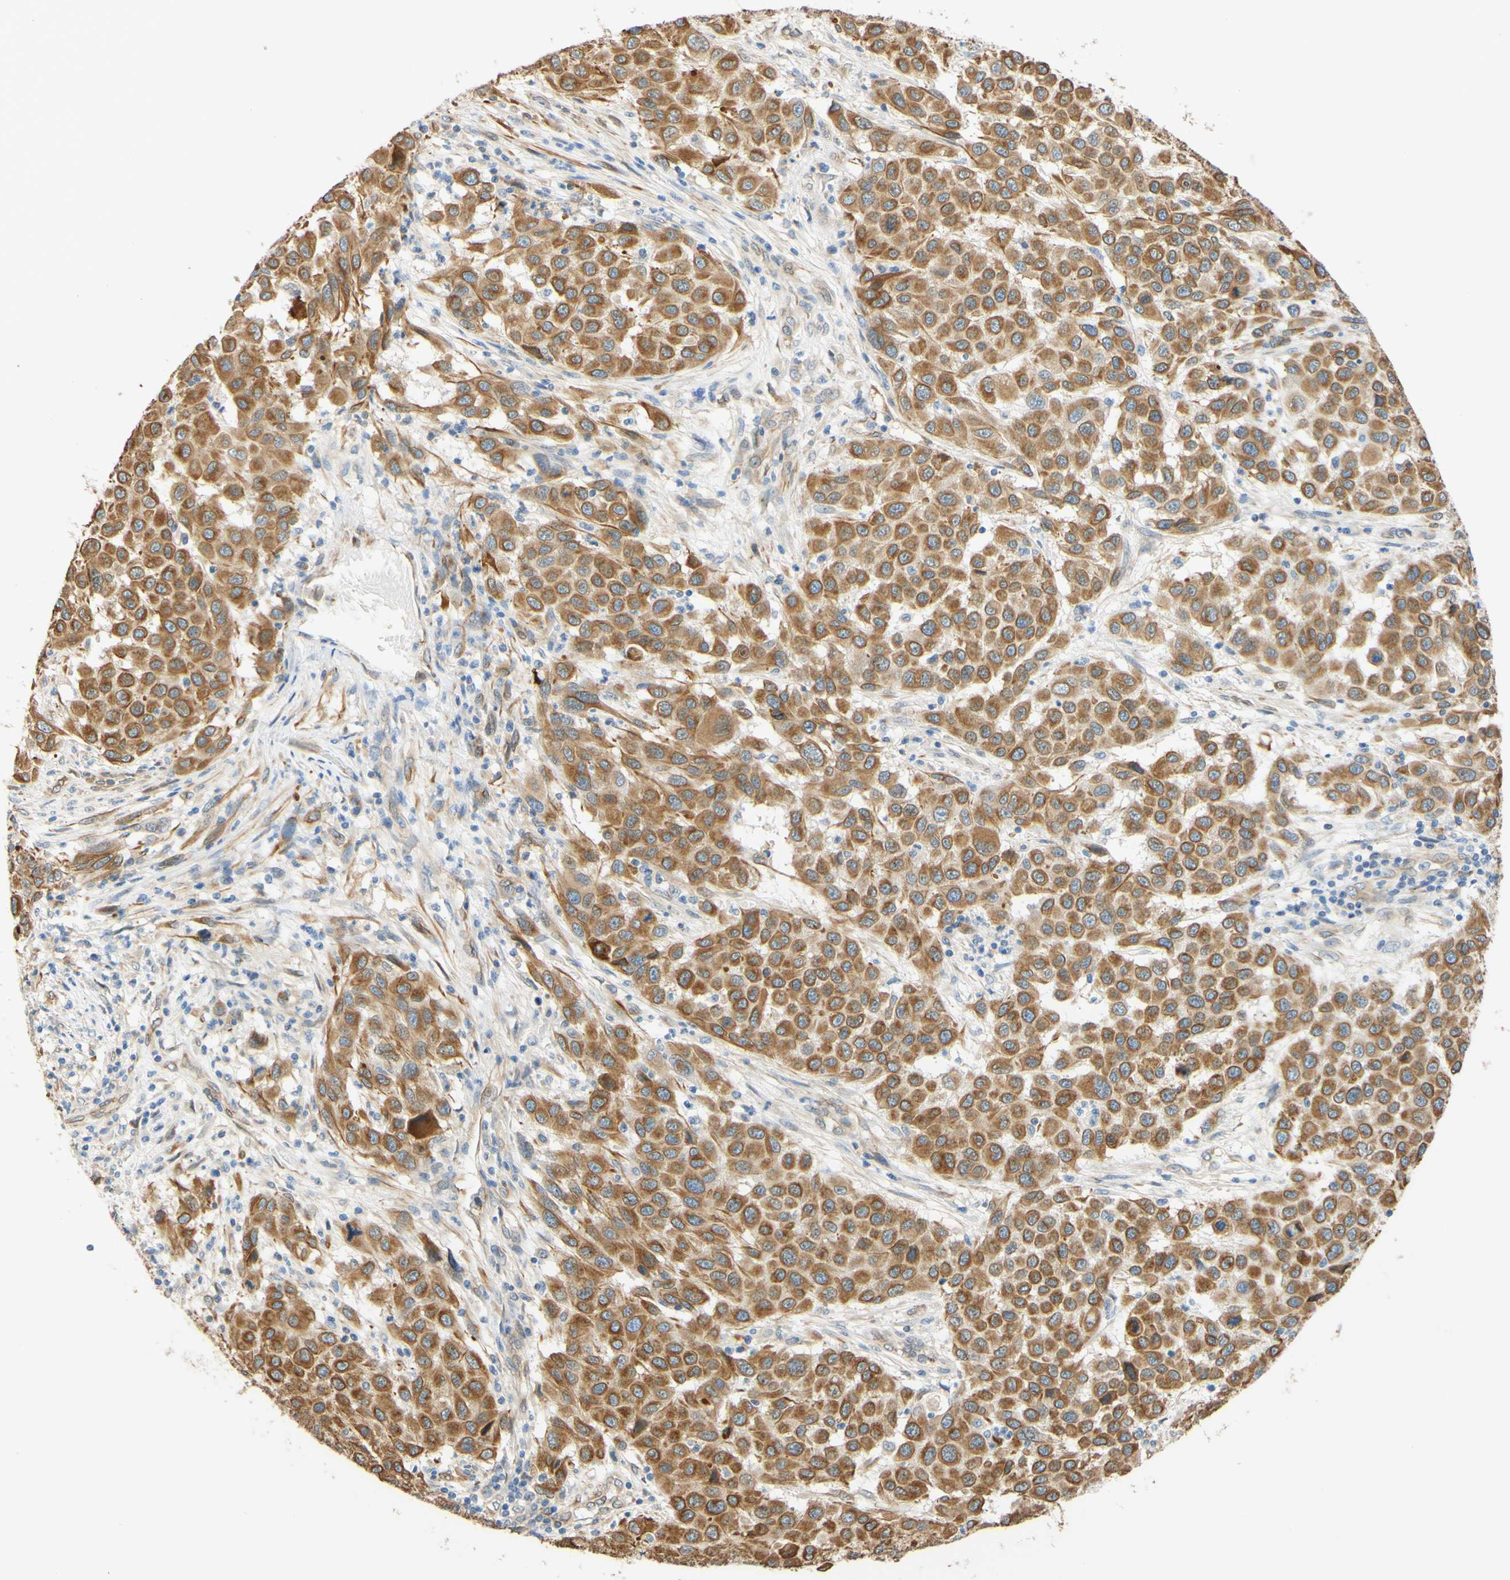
{"staining": {"intensity": "moderate", "quantity": ">75%", "location": "cytoplasmic/membranous,nuclear"}, "tissue": "melanoma", "cell_type": "Tumor cells", "image_type": "cancer", "snomed": [{"axis": "morphology", "description": "Malignant melanoma, Metastatic site"}, {"axis": "topography", "description": "Lymph node"}], "caption": "IHC (DAB (3,3'-diaminobenzidine)) staining of melanoma displays moderate cytoplasmic/membranous and nuclear protein positivity in about >75% of tumor cells.", "gene": "ENDOD1", "patient": {"sex": "male", "age": 61}}